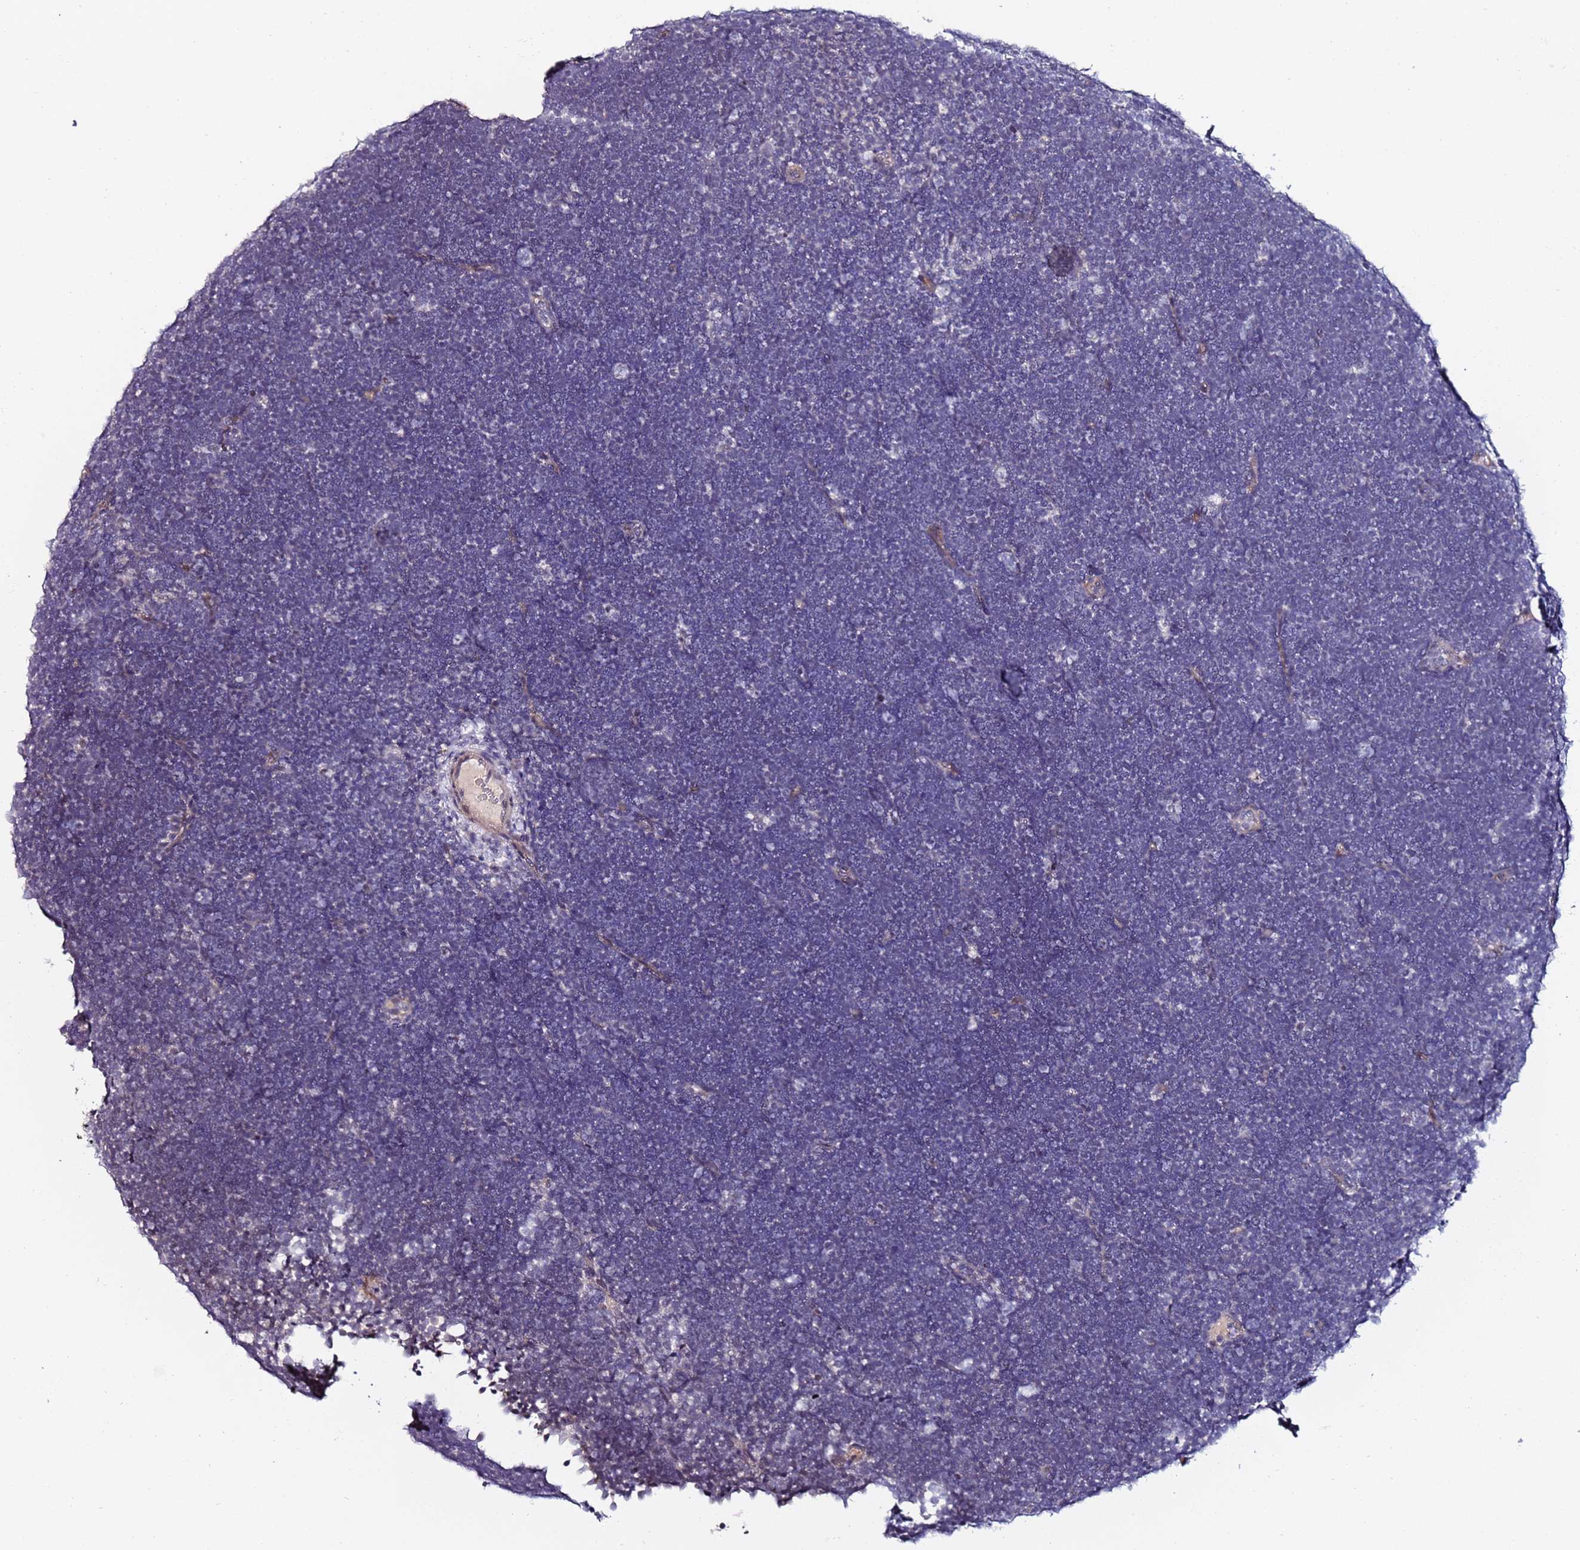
{"staining": {"intensity": "negative", "quantity": "none", "location": "none"}, "tissue": "lymphoma", "cell_type": "Tumor cells", "image_type": "cancer", "snomed": [{"axis": "morphology", "description": "Malignant lymphoma, non-Hodgkin's type, High grade"}, {"axis": "topography", "description": "Lymph node"}], "caption": "There is no significant expression in tumor cells of lymphoma.", "gene": "DUSP28", "patient": {"sex": "male", "age": 13}}